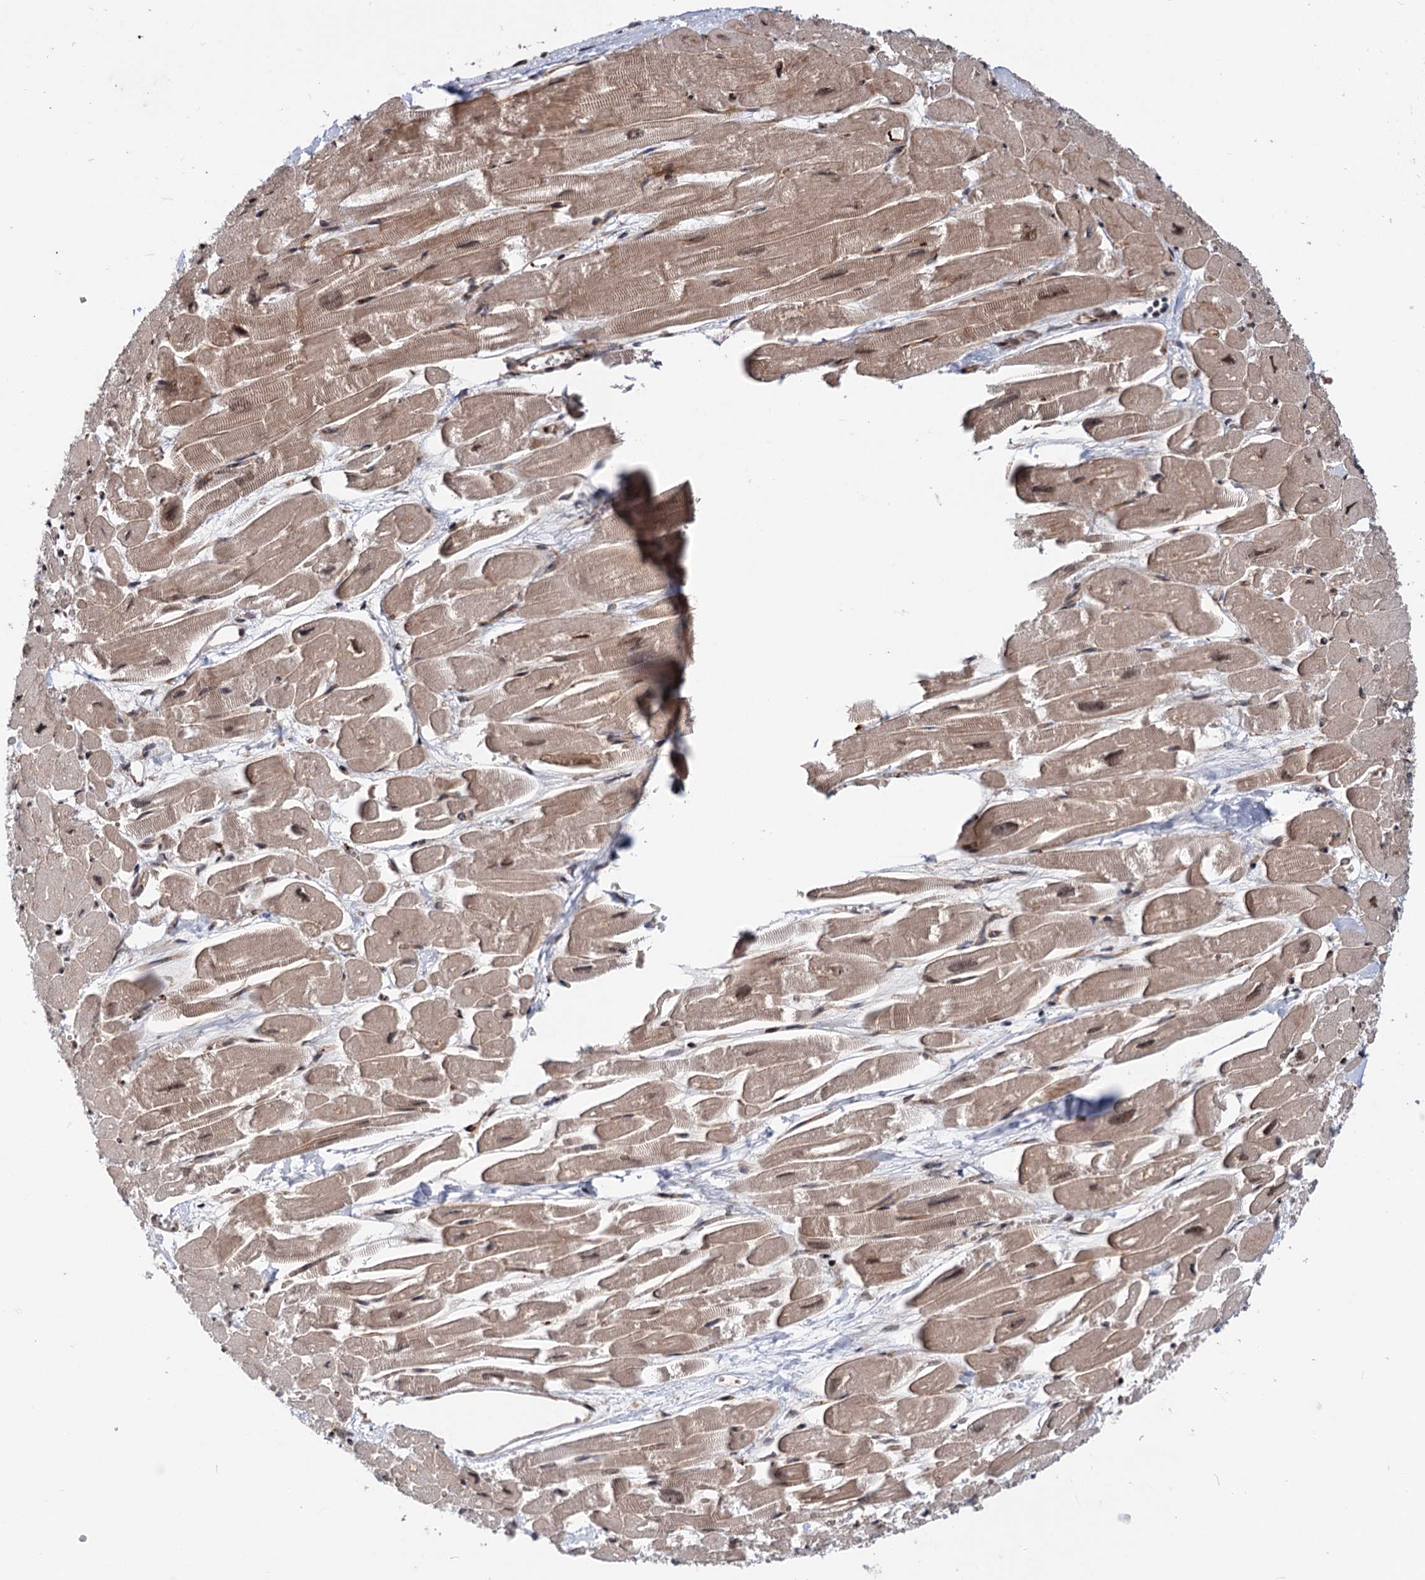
{"staining": {"intensity": "moderate", "quantity": ">75%", "location": "cytoplasmic/membranous,nuclear"}, "tissue": "heart muscle", "cell_type": "Cardiomyocytes", "image_type": "normal", "snomed": [{"axis": "morphology", "description": "Normal tissue, NOS"}, {"axis": "topography", "description": "Heart"}], "caption": "Heart muscle stained with immunohistochemistry (IHC) displays moderate cytoplasmic/membranous,nuclear positivity in about >75% of cardiomyocytes. Nuclei are stained in blue.", "gene": "MAML1", "patient": {"sex": "male", "age": 54}}